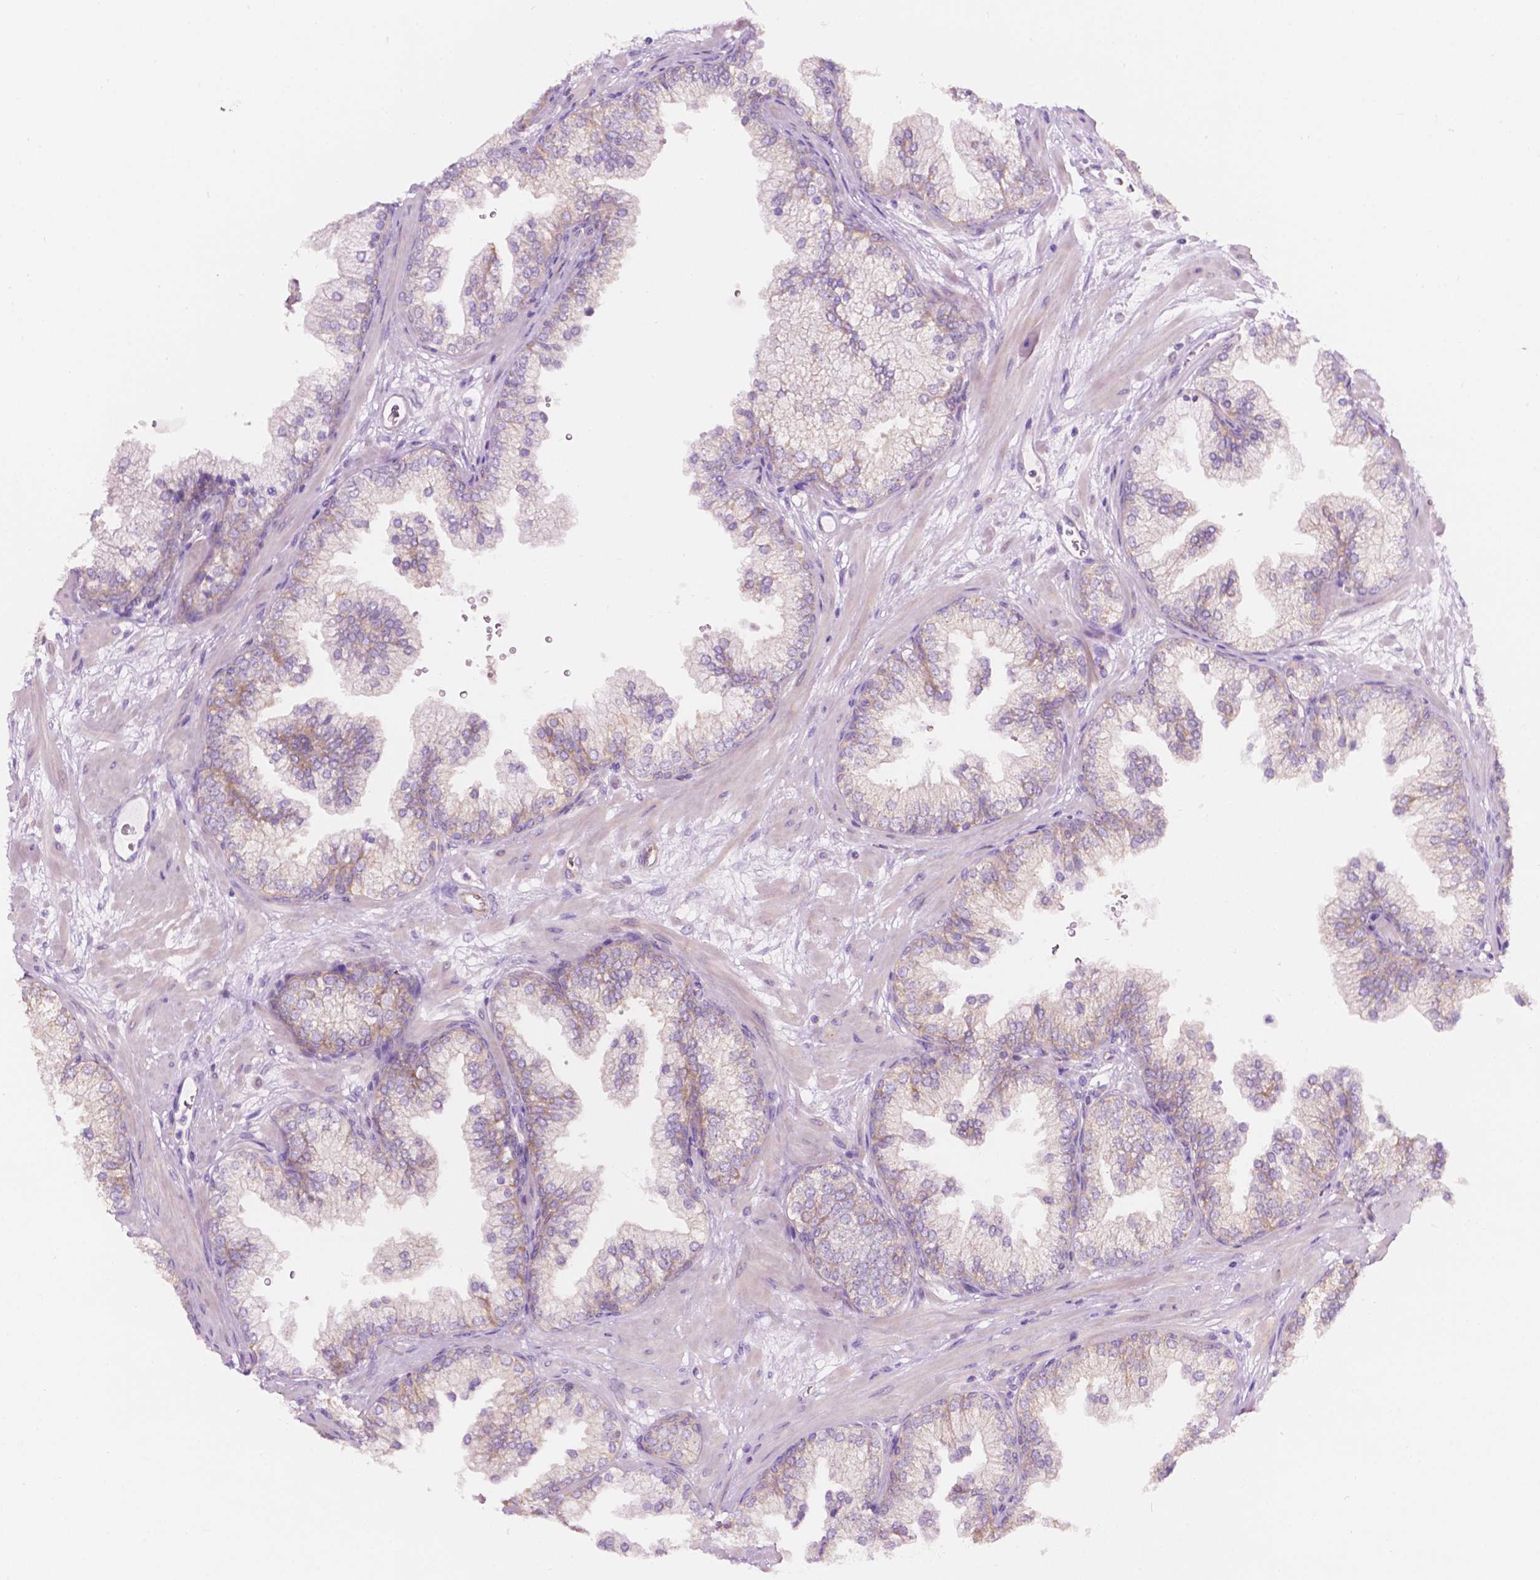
{"staining": {"intensity": "weak", "quantity": "25%-75%", "location": "cytoplasmic/membranous"}, "tissue": "prostate", "cell_type": "Glandular cells", "image_type": "normal", "snomed": [{"axis": "morphology", "description": "Normal tissue, NOS"}, {"axis": "topography", "description": "Prostate"}, {"axis": "topography", "description": "Peripheral nerve tissue"}], "caption": "Prostate stained with immunohistochemistry (IHC) demonstrates weak cytoplasmic/membranous expression in about 25%-75% of glandular cells.", "gene": "NOS1AP", "patient": {"sex": "male", "age": 61}}